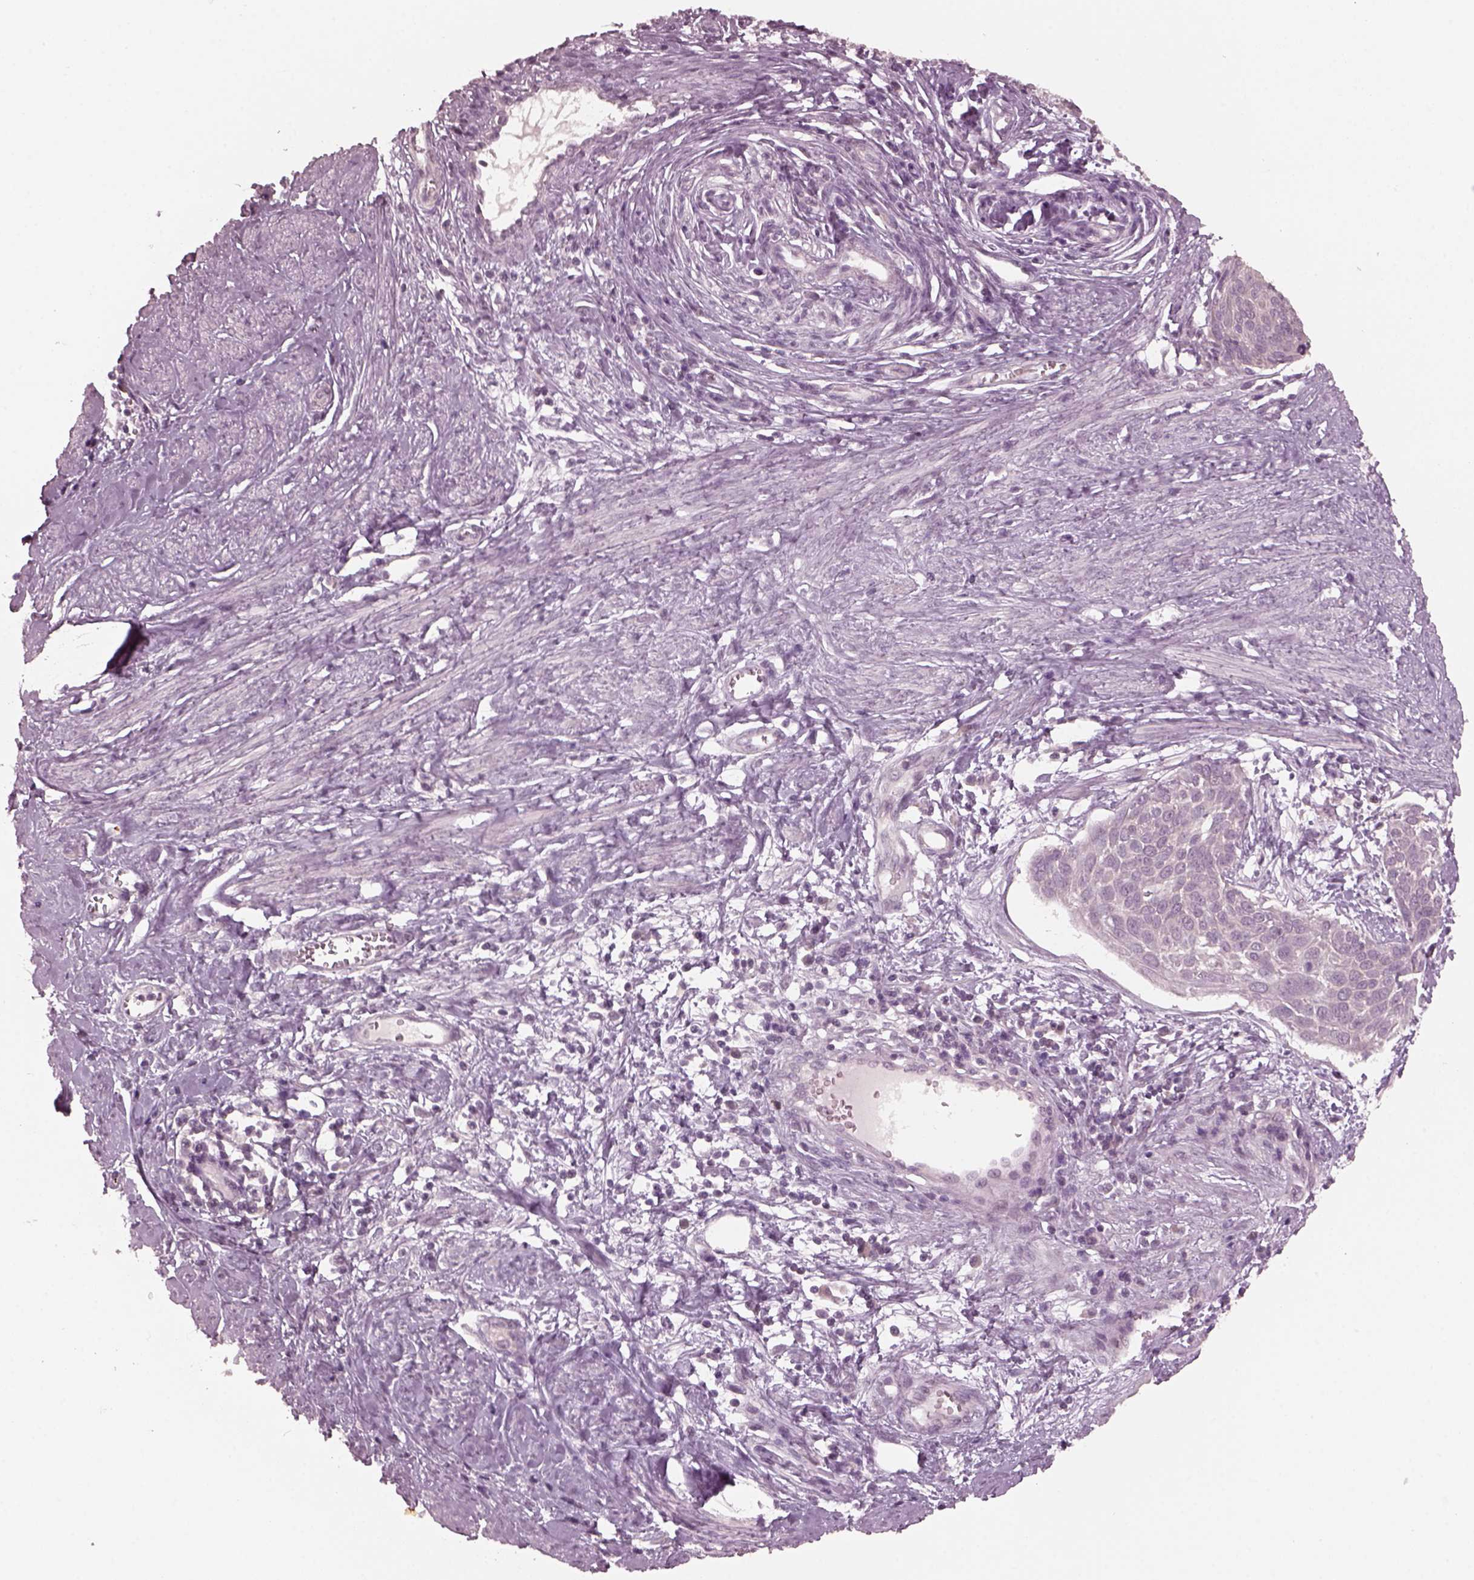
{"staining": {"intensity": "negative", "quantity": "none", "location": "none"}, "tissue": "cervical cancer", "cell_type": "Tumor cells", "image_type": "cancer", "snomed": [{"axis": "morphology", "description": "Squamous cell carcinoma, NOS"}, {"axis": "topography", "description": "Cervix"}], "caption": "IHC image of human squamous cell carcinoma (cervical) stained for a protein (brown), which exhibits no staining in tumor cells.", "gene": "RGS7", "patient": {"sex": "female", "age": 39}}